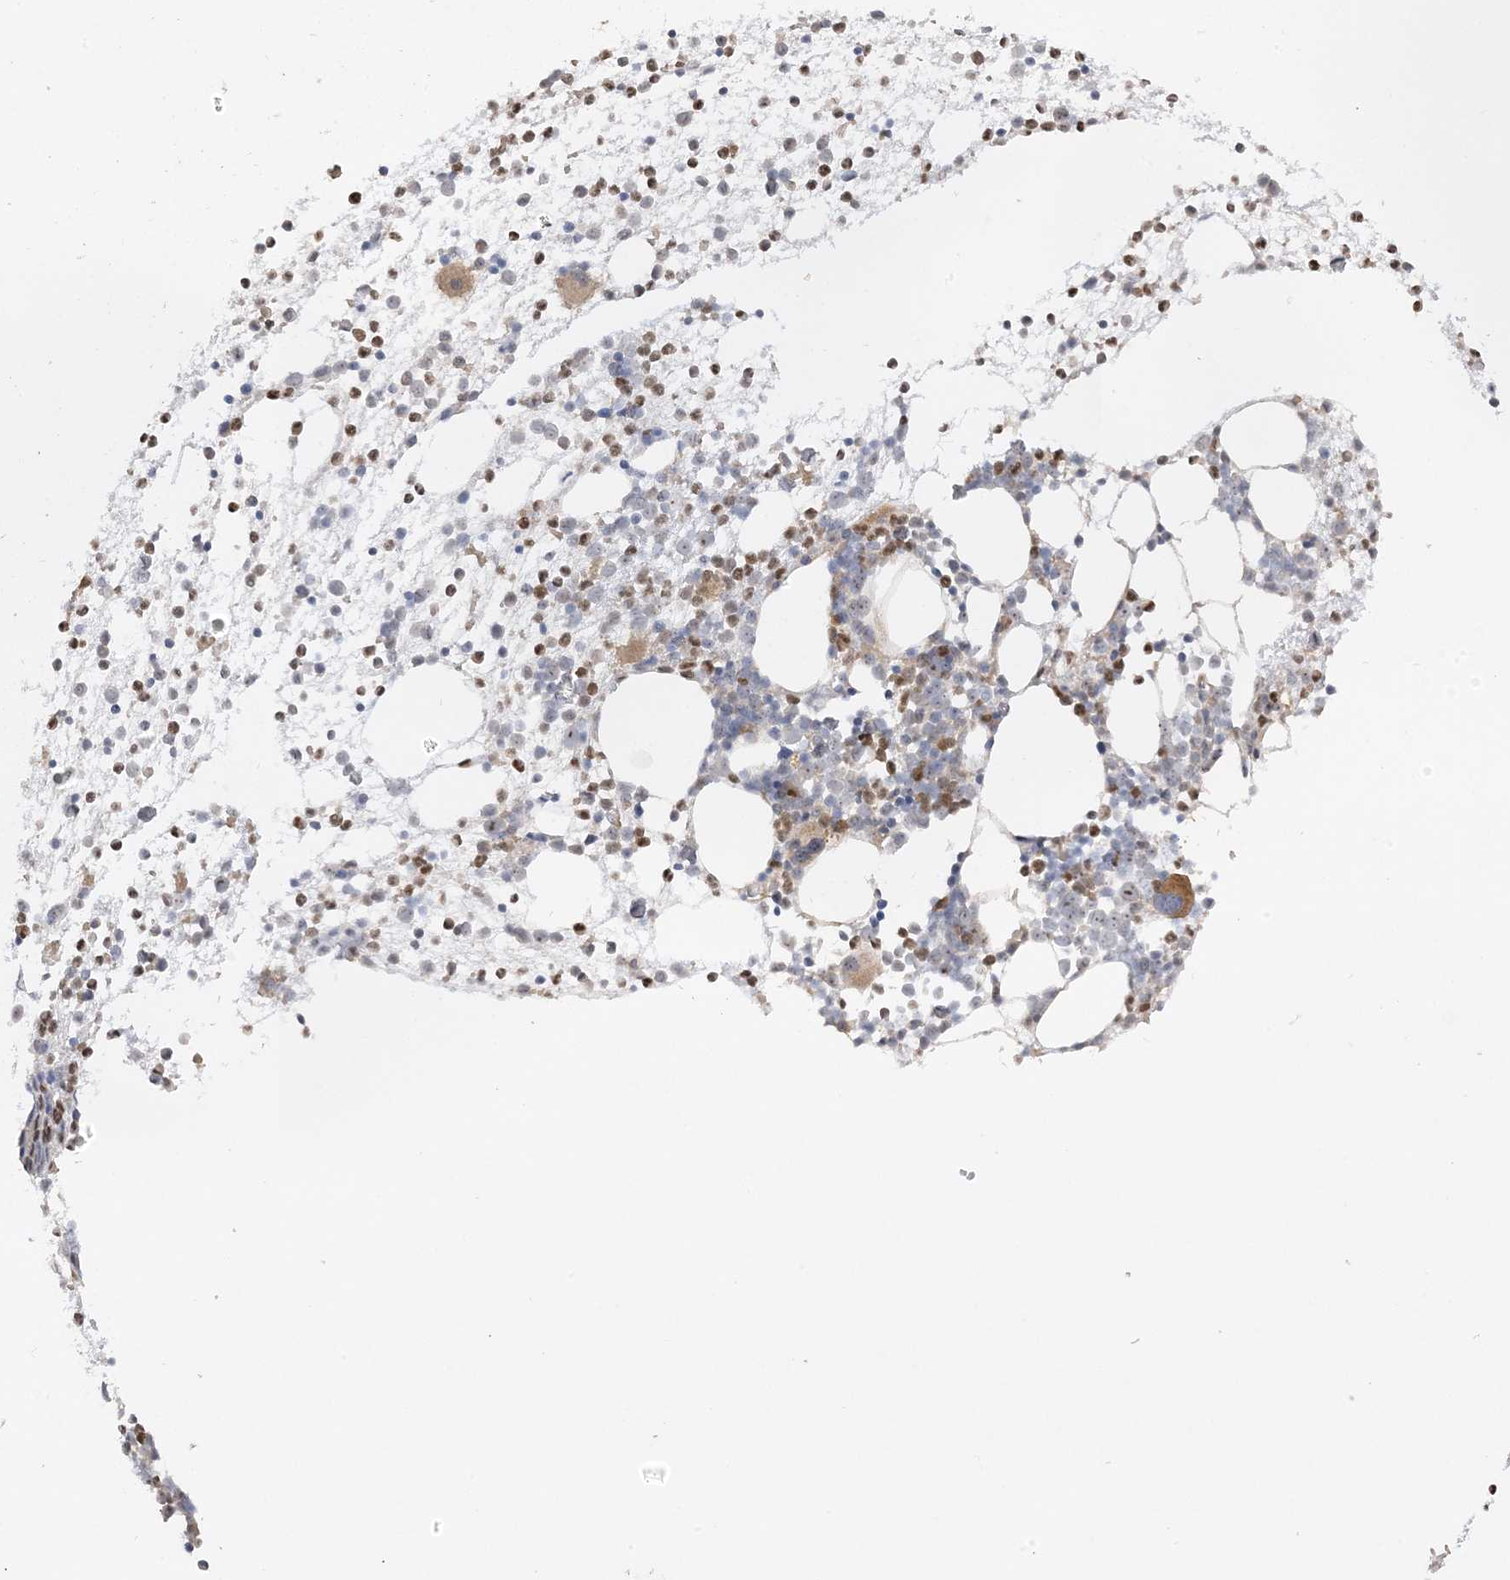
{"staining": {"intensity": "moderate", "quantity": "25%-75%", "location": "cytoplasmic/membranous,nuclear"}, "tissue": "bone marrow", "cell_type": "Hematopoietic cells", "image_type": "normal", "snomed": [{"axis": "morphology", "description": "Normal tissue, NOS"}, {"axis": "topography", "description": "Bone marrow"}], "caption": "Moderate cytoplasmic/membranous,nuclear positivity for a protein is present in about 25%-75% of hematopoietic cells of benign bone marrow using immunohistochemistry.", "gene": "DDX18", "patient": {"sex": "male", "age": 54}}